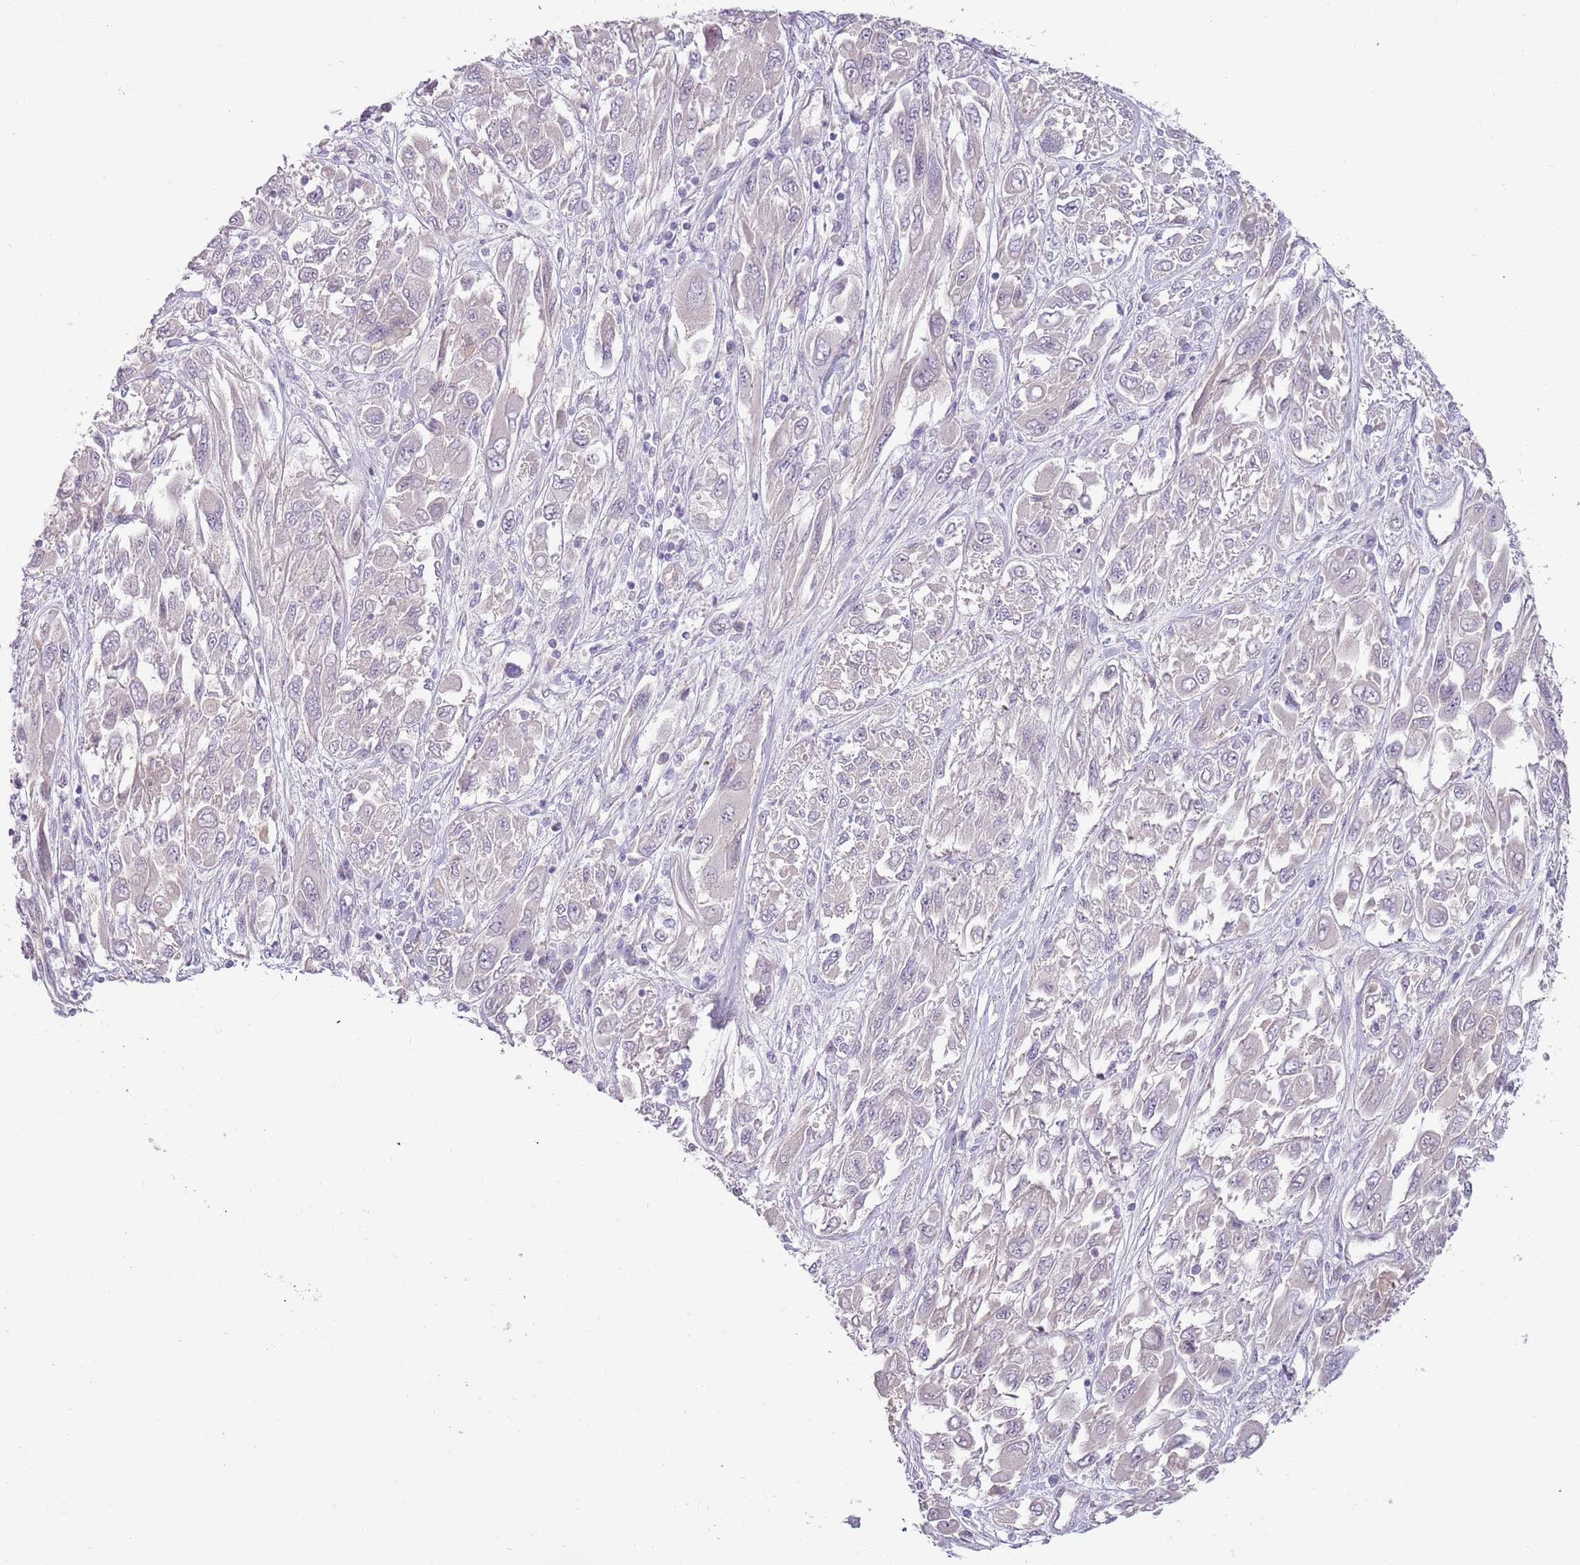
{"staining": {"intensity": "negative", "quantity": "none", "location": "none"}, "tissue": "melanoma", "cell_type": "Tumor cells", "image_type": "cancer", "snomed": [{"axis": "morphology", "description": "Malignant melanoma, NOS"}, {"axis": "topography", "description": "Skin"}], "caption": "This micrograph is of melanoma stained with immunohistochemistry (IHC) to label a protein in brown with the nuclei are counter-stained blue. There is no staining in tumor cells. (IHC, brightfield microscopy, high magnification).", "gene": "RFX2", "patient": {"sex": "female", "age": 91}}